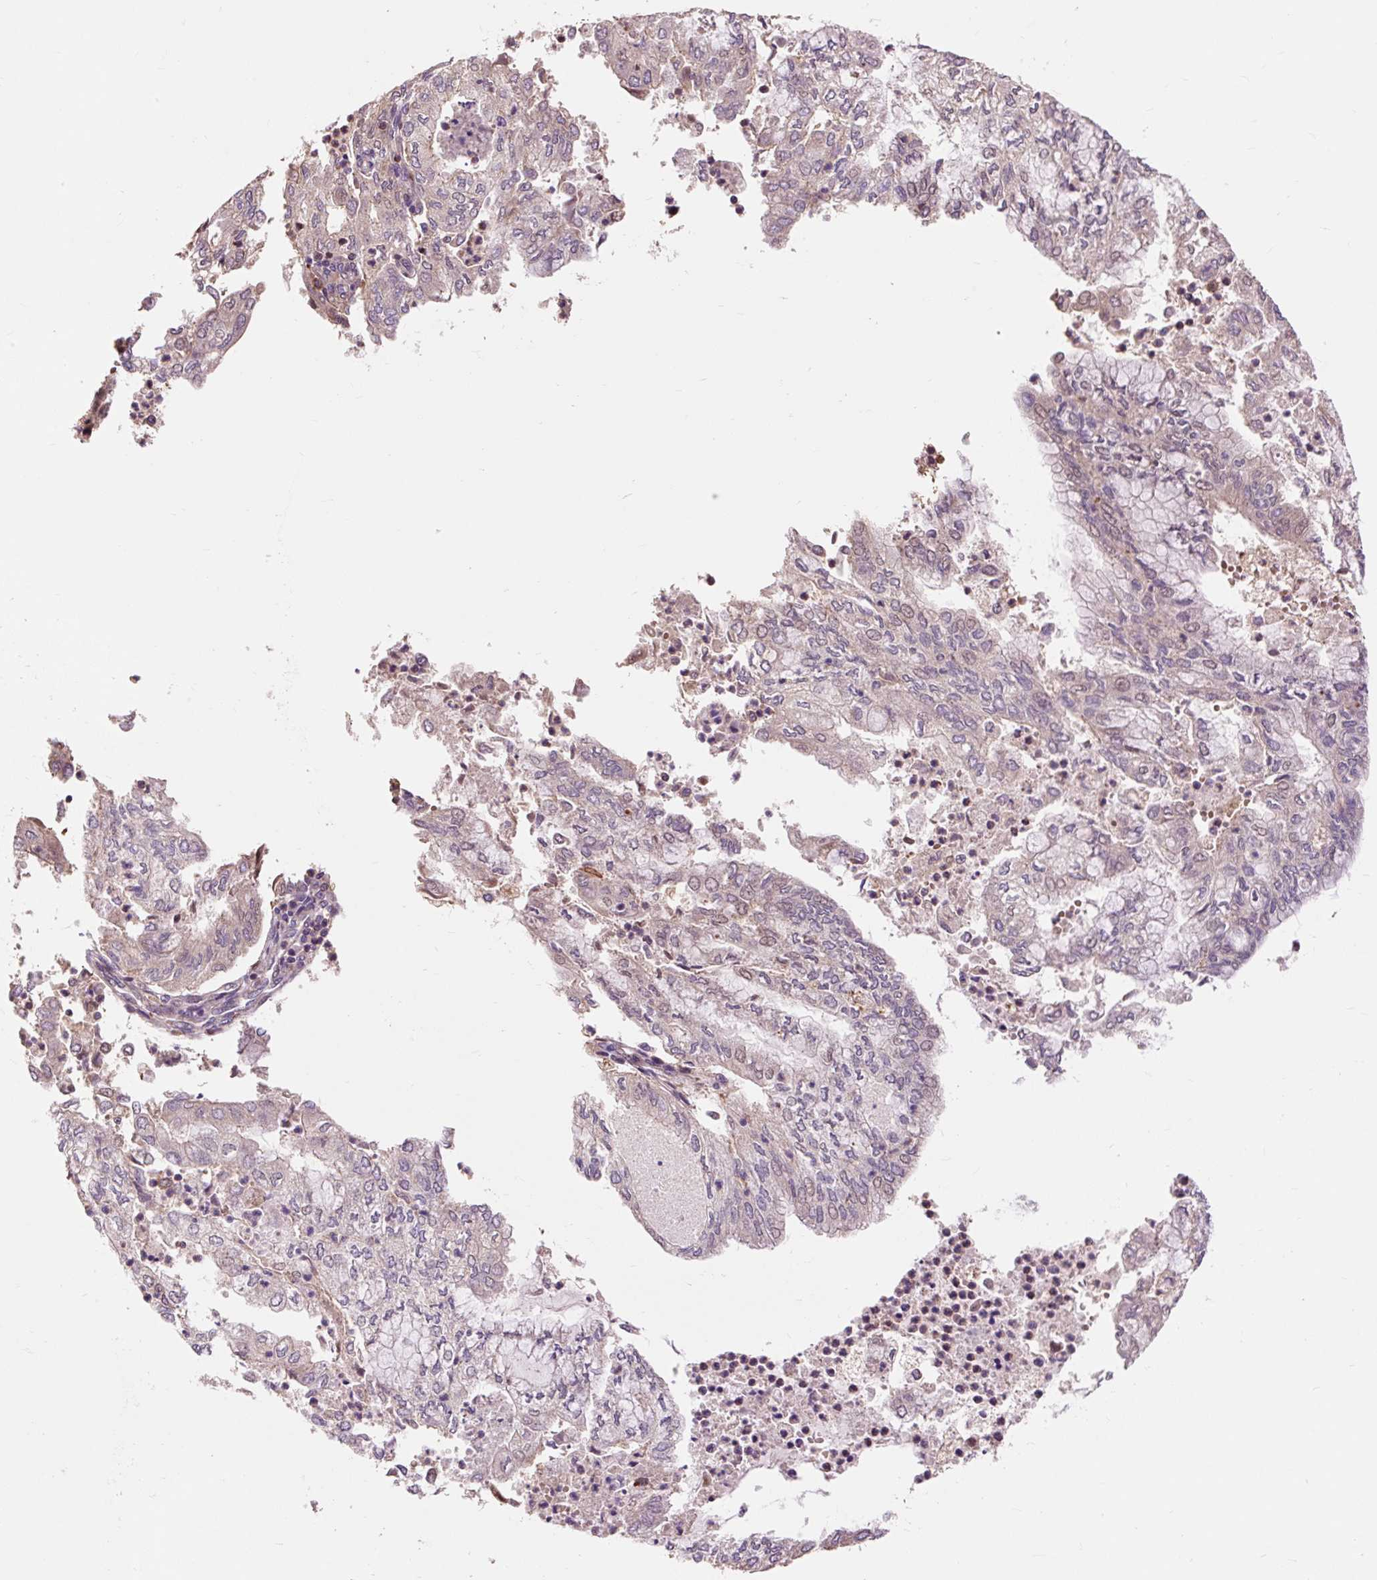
{"staining": {"intensity": "weak", "quantity": "<25%", "location": "cytoplasmic/membranous"}, "tissue": "endometrial cancer", "cell_type": "Tumor cells", "image_type": "cancer", "snomed": [{"axis": "morphology", "description": "Adenocarcinoma, NOS"}, {"axis": "topography", "description": "Endometrium"}], "caption": "IHC of endometrial cancer reveals no expression in tumor cells.", "gene": "PRIMPOL", "patient": {"sex": "female", "age": 75}}